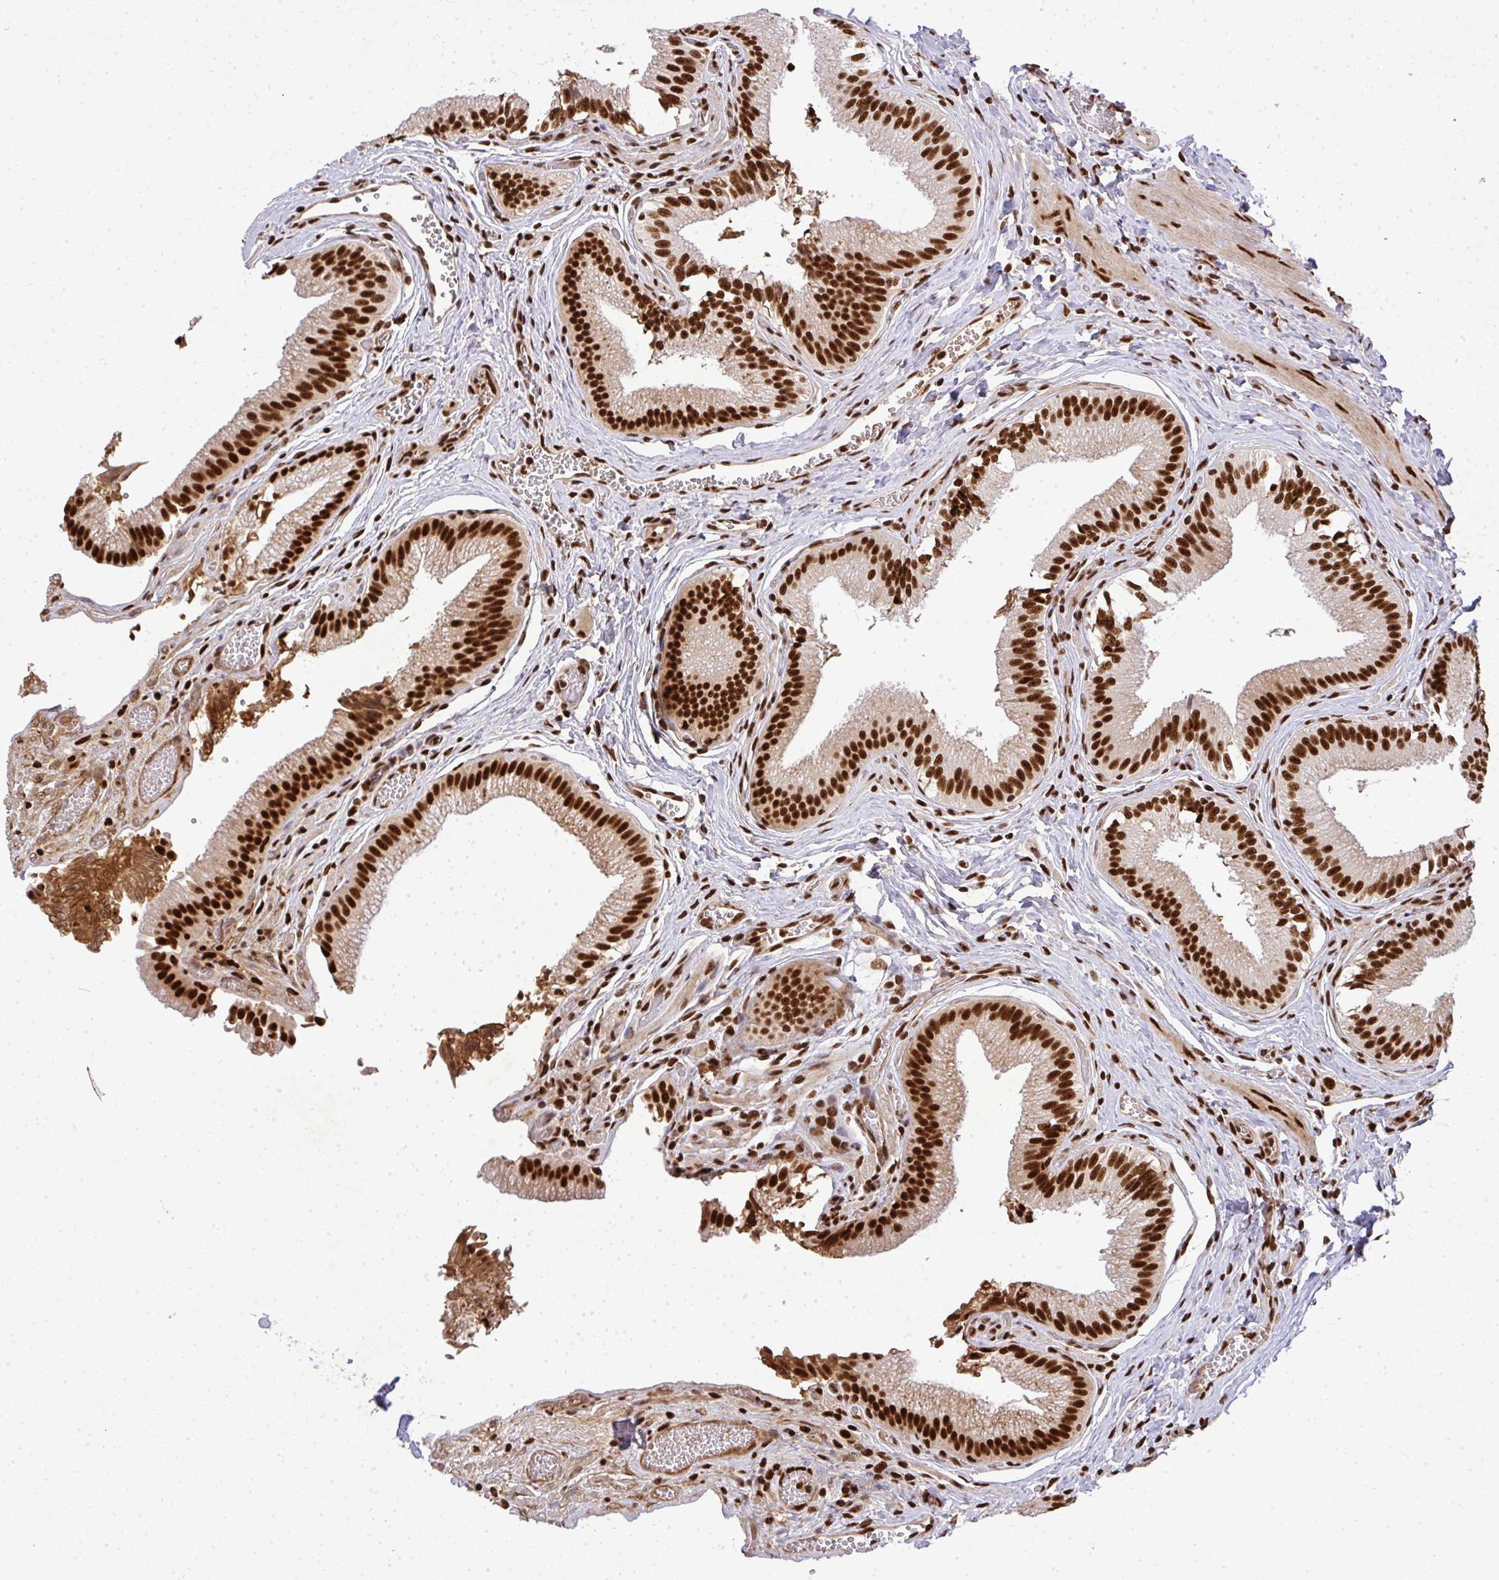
{"staining": {"intensity": "strong", "quantity": ">75%", "location": "nuclear"}, "tissue": "gallbladder", "cell_type": "Glandular cells", "image_type": "normal", "snomed": [{"axis": "morphology", "description": "Normal tissue, NOS"}, {"axis": "topography", "description": "Gallbladder"}, {"axis": "topography", "description": "Peripheral nerve tissue"}], "caption": "Glandular cells reveal high levels of strong nuclear positivity in about >75% of cells in unremarkable human gallbladder. The protein is shown in brown color, while the nuclei are stained blue.", "gene": "U2AF1L4", "patient": {"sex": "male", "age": 17}}